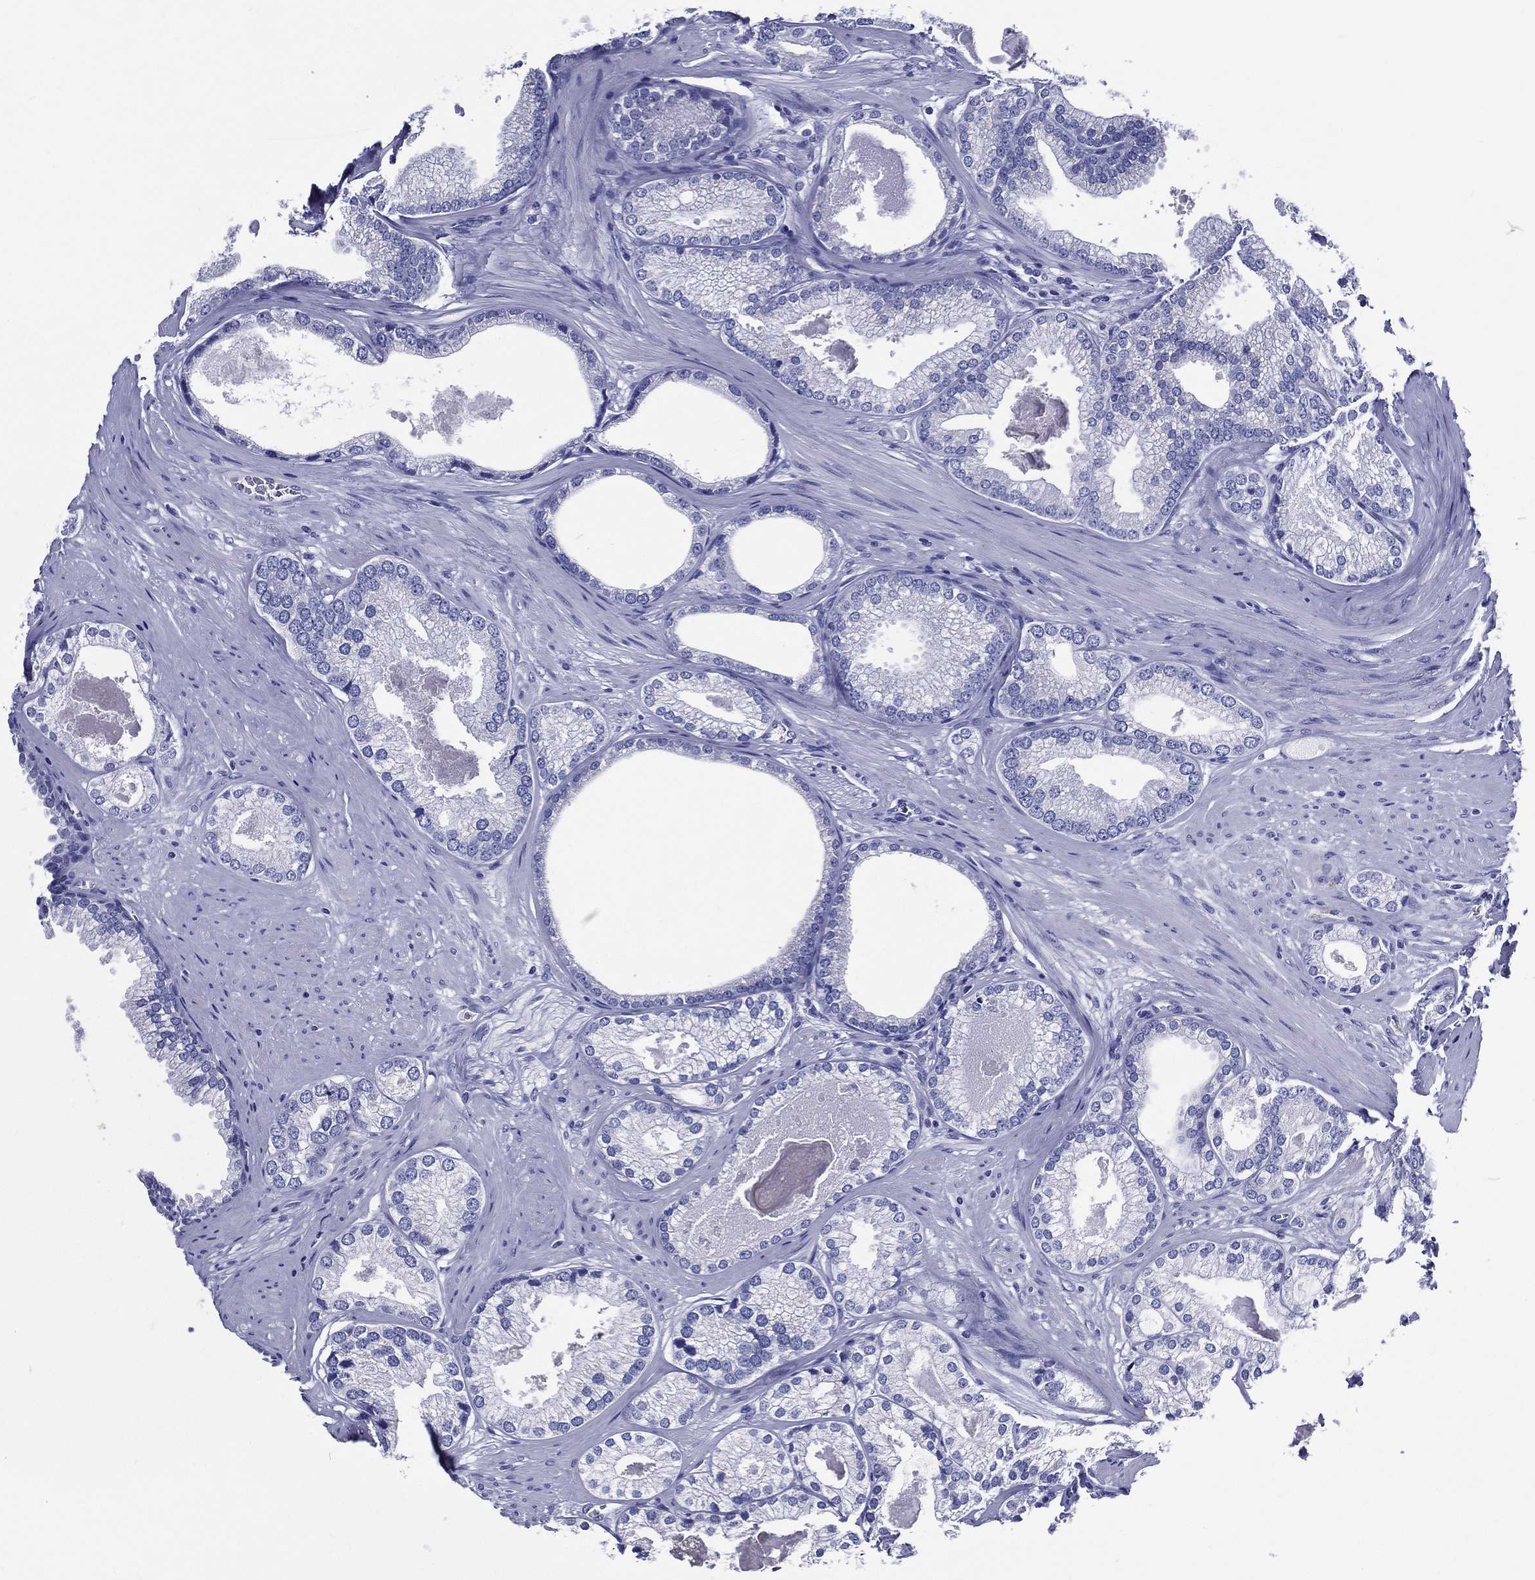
{"staining": {"intensity": "negative", "quantity": "none", "location": "none"}, "tissue": "prostate cancer", "cell_type": "Tumor cells", "image_type": "cancer", "snomed": [{"axis": "morphology", "description": "Adenocarcinoma, High grade"}, {"axis": "topography", "description": "Prostate and seminal vesicle, NOS"}], "caption": "Tumor cells show no significant protein expression in prostate cancer (high-grade adenocarcinoma).", "gene": "ACE2", "patient": {"sex": "male", "age": 62}}